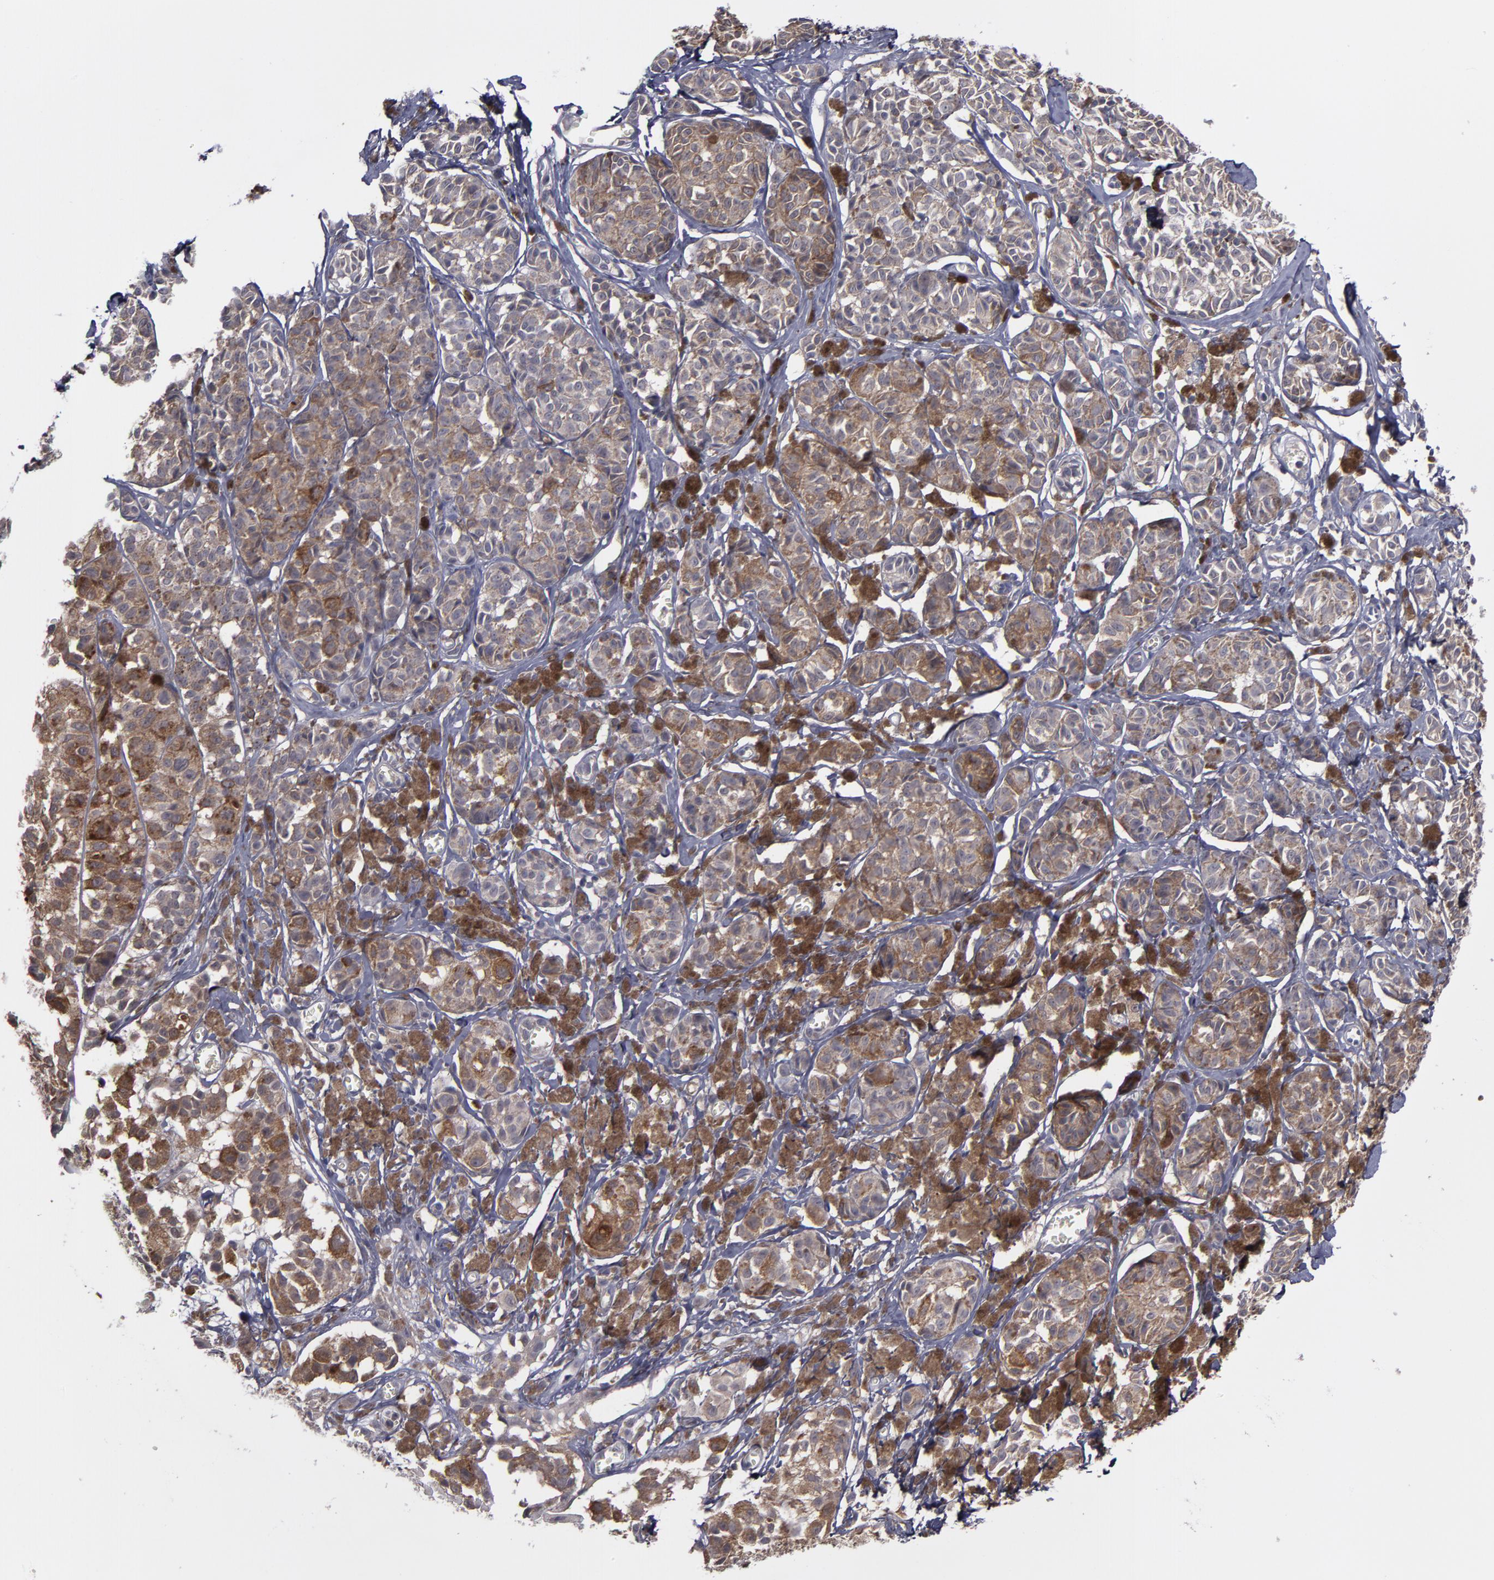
{"staining": {"intensity": "moderate", "quantity": ">75%", "location": "cytoplasmic/membranous"}, "tissue": "melanoma", "cell_type": "Tumor cells", "image_type": "cancer", "snomed": [{"axis": "morphology", "description": "Malignant melanoma, NOS"}, {"axis": "topography", "description": "Skin"}], "caption": "Tumor cells demonstrate medium levels of moderate cytoplasmic/membranous expression in about >75% of cells in human malignant melanoma.", "gene": "MMP11", "patient": {"sex": "male", "age": 76}}